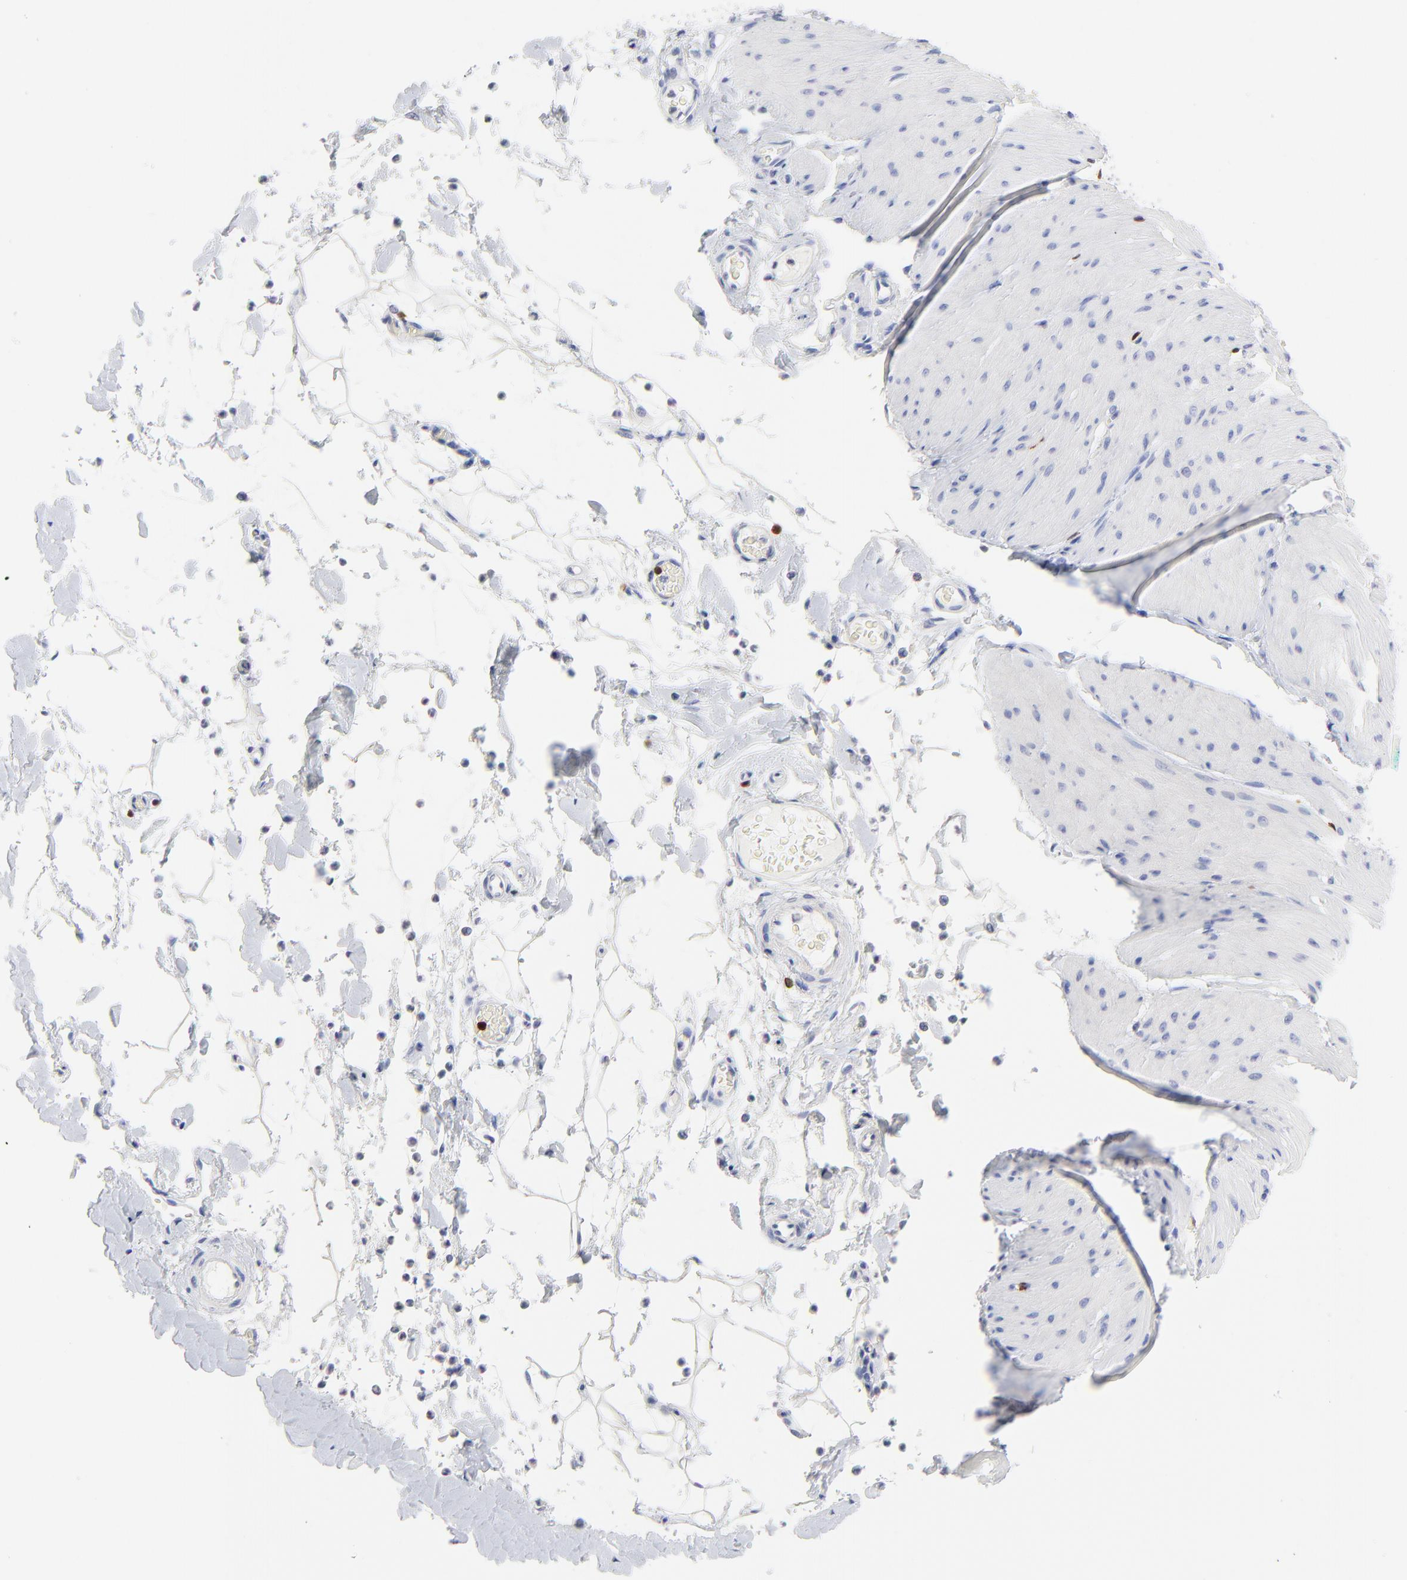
{"staining": {"intensity": "negative", "quantity": "none", "location": "none"}, "tissue": "smooth muscle", "cell_type": "Smooth muscle cells", "image_type": "normal", "snomed": [{"axis": "morphology", "description": "Normal tissue, NOS"}, {"axis": "topography", "description": "Smooth muscle"}, {"axis": "topography", "description": "Colon"}], "caption": "An image of smooth muscle stained for a protein exhibits no brown staining in smooth muscle cells. Brightfield microscopy of immunohistochemistry (IHC) stained with DAB (brown) and hematoxylin (blue), captured at high magnification.", "gene": "ZAP70", "patient": {"sex": "male", "age": 67}}